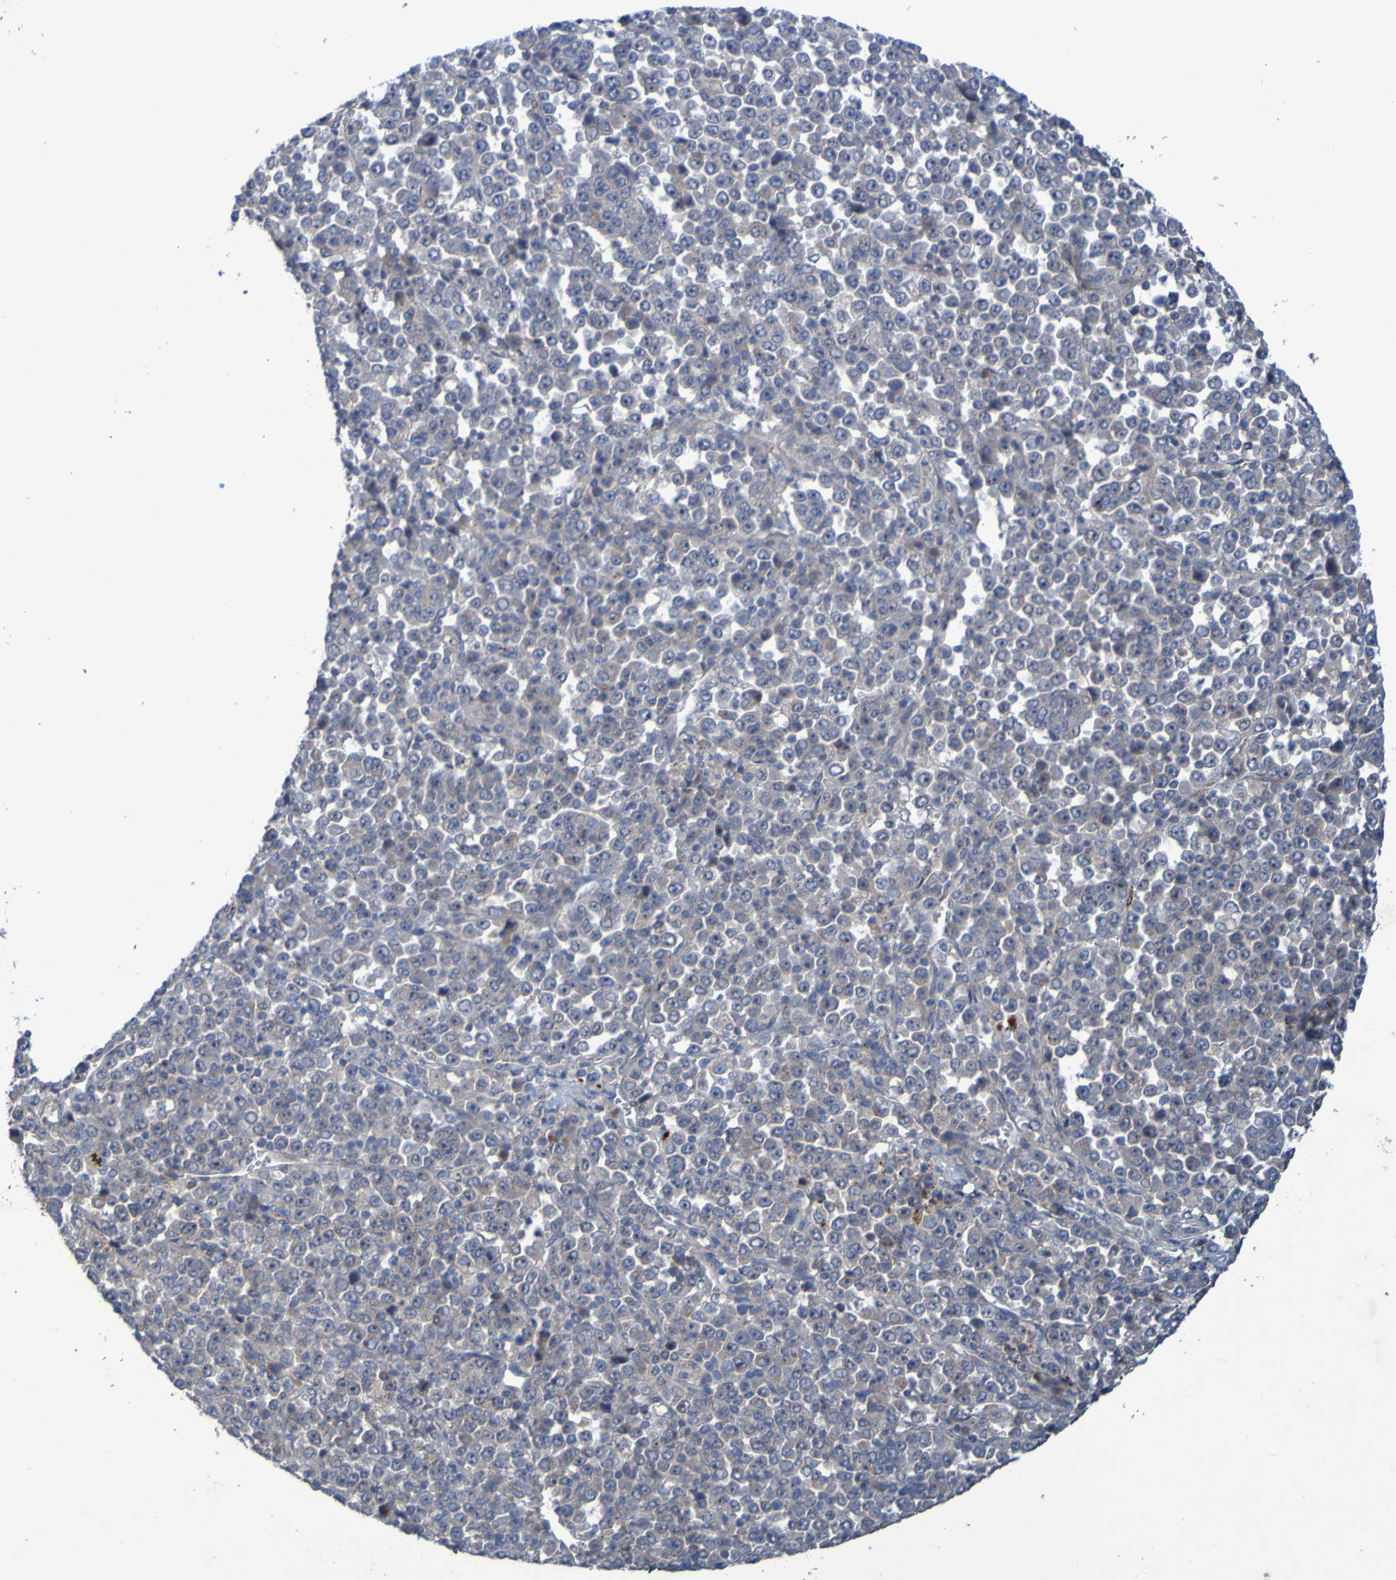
{"staining": {"intensity": "weak", "quantity": ">75%", "location": "cytoplasmic/membranous,nuclear"}, "tissue": "stomach cancer", "cell_type": "Tumor cells", "image_type": "cancer", "snomed": [{"axis": "morphology", "description": "Normal tissue, NOS"}, {"axis": "morphology", "description": "Adenocarcinoma, NOS"}, {"axis": "topography", "description": "Stomach, upper"}, {"axis": "topography", "description": "Stomach"}], "caption": "Stomach cancer was stained to show a protein in brown. There is low levels of weak cytoplasmic/membranous and nuclear positivity in about >75% of tumor cells. The staining was performed using DAB (3,3'-diaminobenzidine), with brown indicating positive protein expression. Nuclei are stained blue with hematoxylin.", "gene": "ANGPT4", "patient": {"sex": "male", "age": 59}}